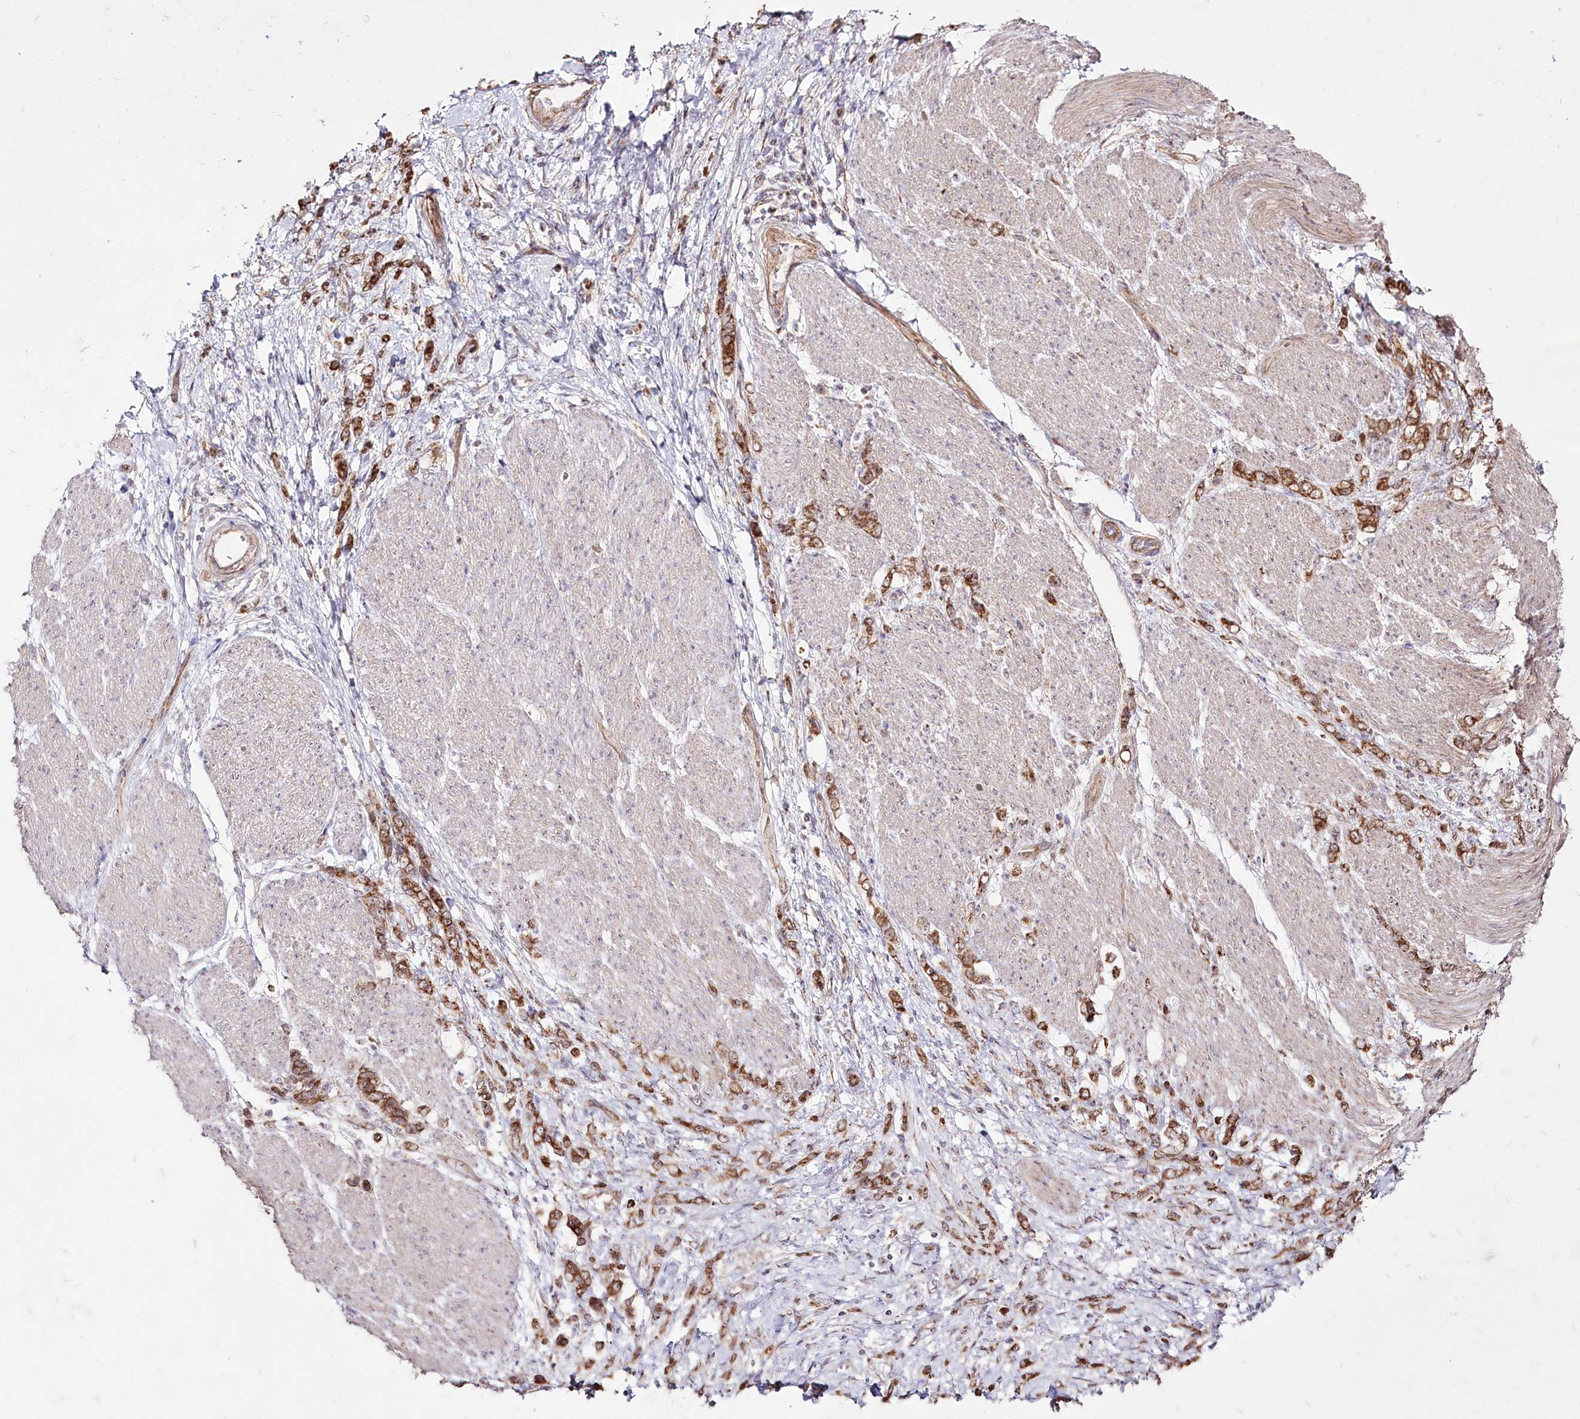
{"staining": {"intensity": "moderate", "quantity": ">75%", "location": "cytoplasmic/membranous"}, "tissue": "stomach cancer", "cell_type": "Tumor cells", "image_type": "cancer", "snomed": [{"axis": "morphology", "description": "Adenocarcinoma, NOS"}, {"axis": "topography", "description": "Stomach"}], "caption": "Immunohistochemistry histopathology image of neoplastic tissue: human stomach adenocarcinoma stained using IHC demonstrates medium levels of moderate protein expression localized specifically in the cytoplasmic/membranous of tumor cells, appearing as a cytoplasmic/membranous brown color.", "gene": "REXO2", "patient": {"sex": "female", "age": 60}}